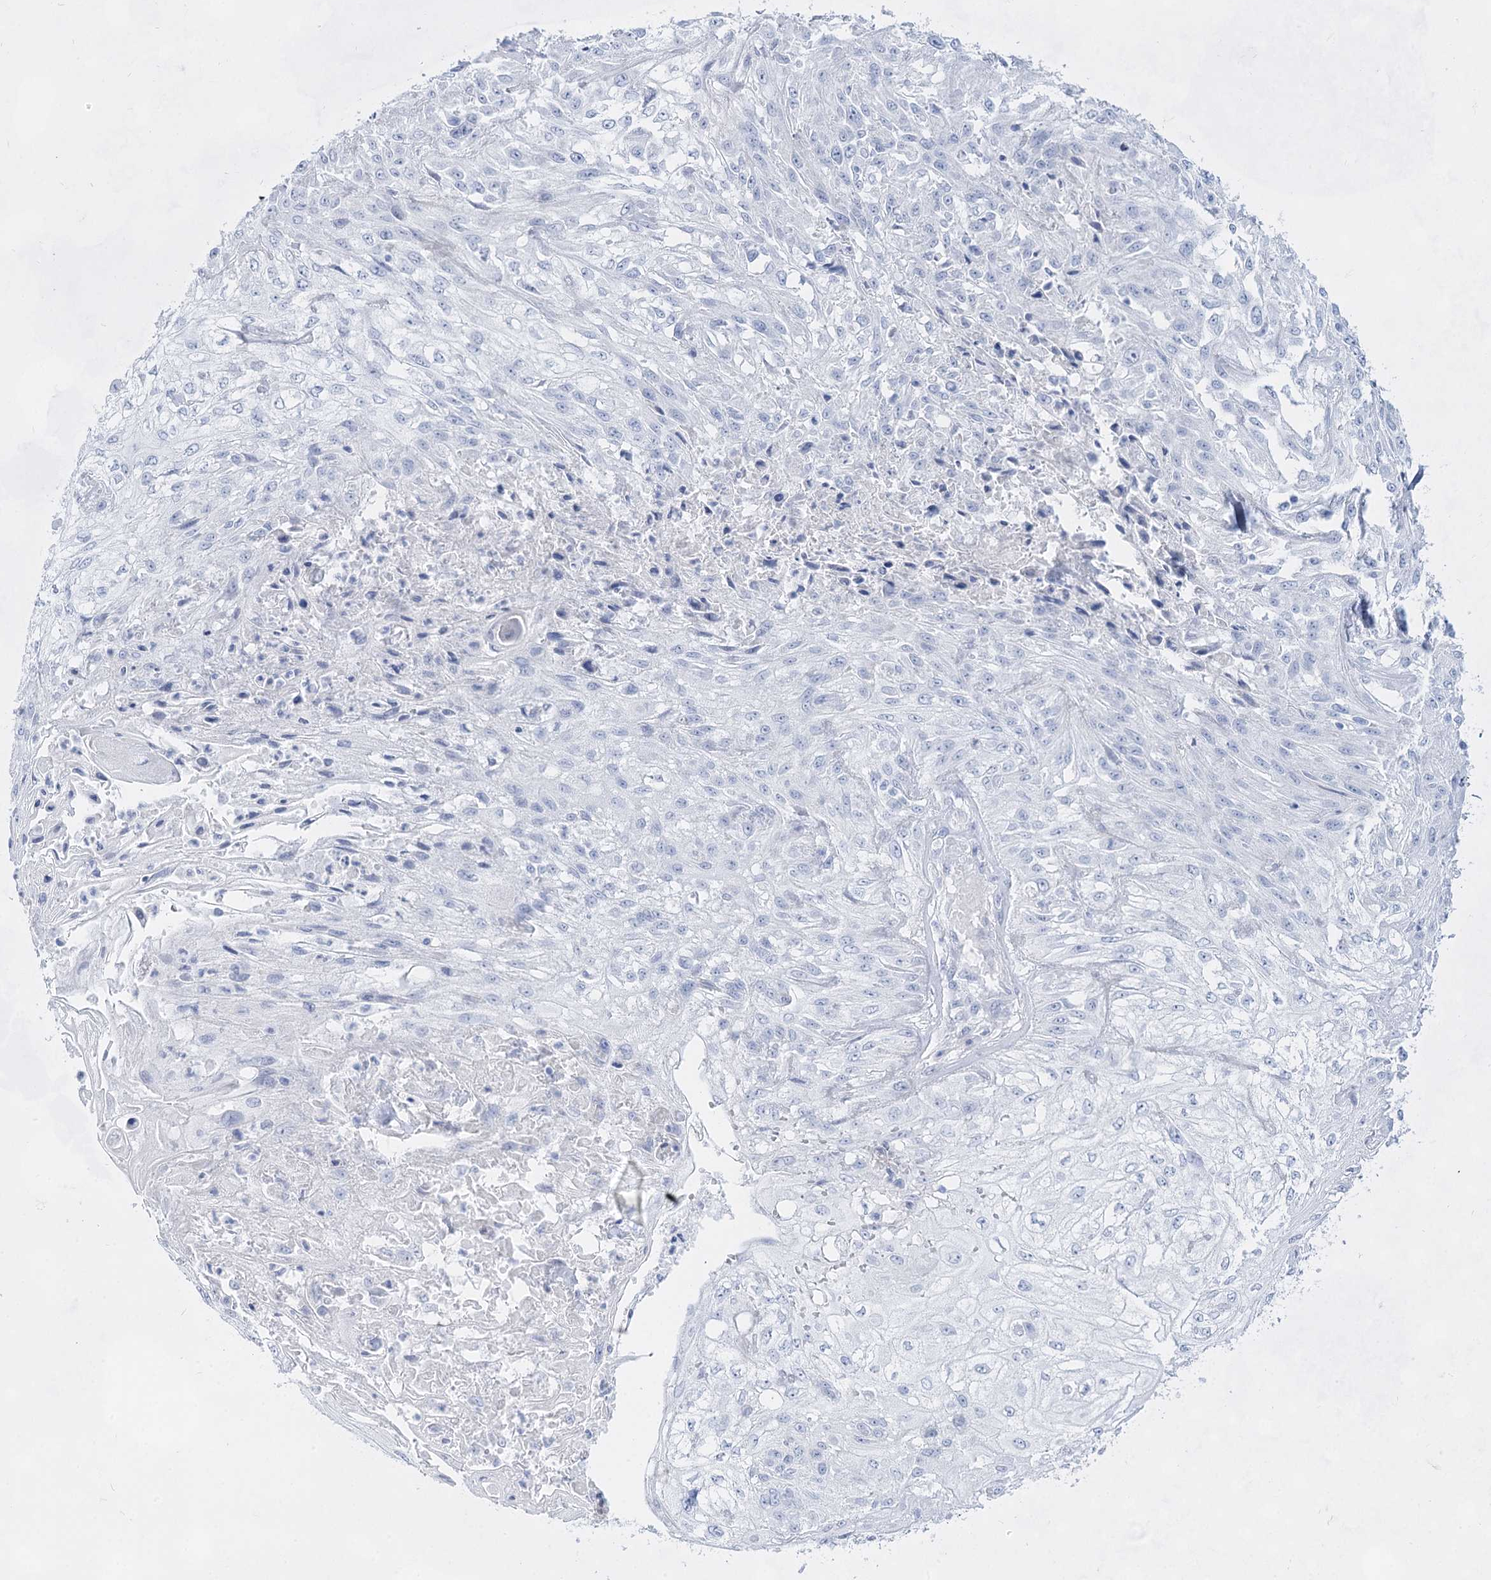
{"staining": {"intensity": "negative", "quantity": "none", "location": "none"}, "tissue": "skin cancer", "cell_type": "Tumor cells", "image_type": "cancer", "snomed": [{"axis": "morphology", "description": "Squamous cell carcinoma, NOS"}, {"axis": "morphology", "description": "Squamous cell carcinoma, metastatic, NOS"}, {"axis": "topography", "description": "Skin"}, {"axis": "topography", "description": "Lymph node"}], "caption": "The image shows no staining of tumor cells in skin cancer.", "gene": "ACRV1", "patient": {"sex": "male", "age": 75}}